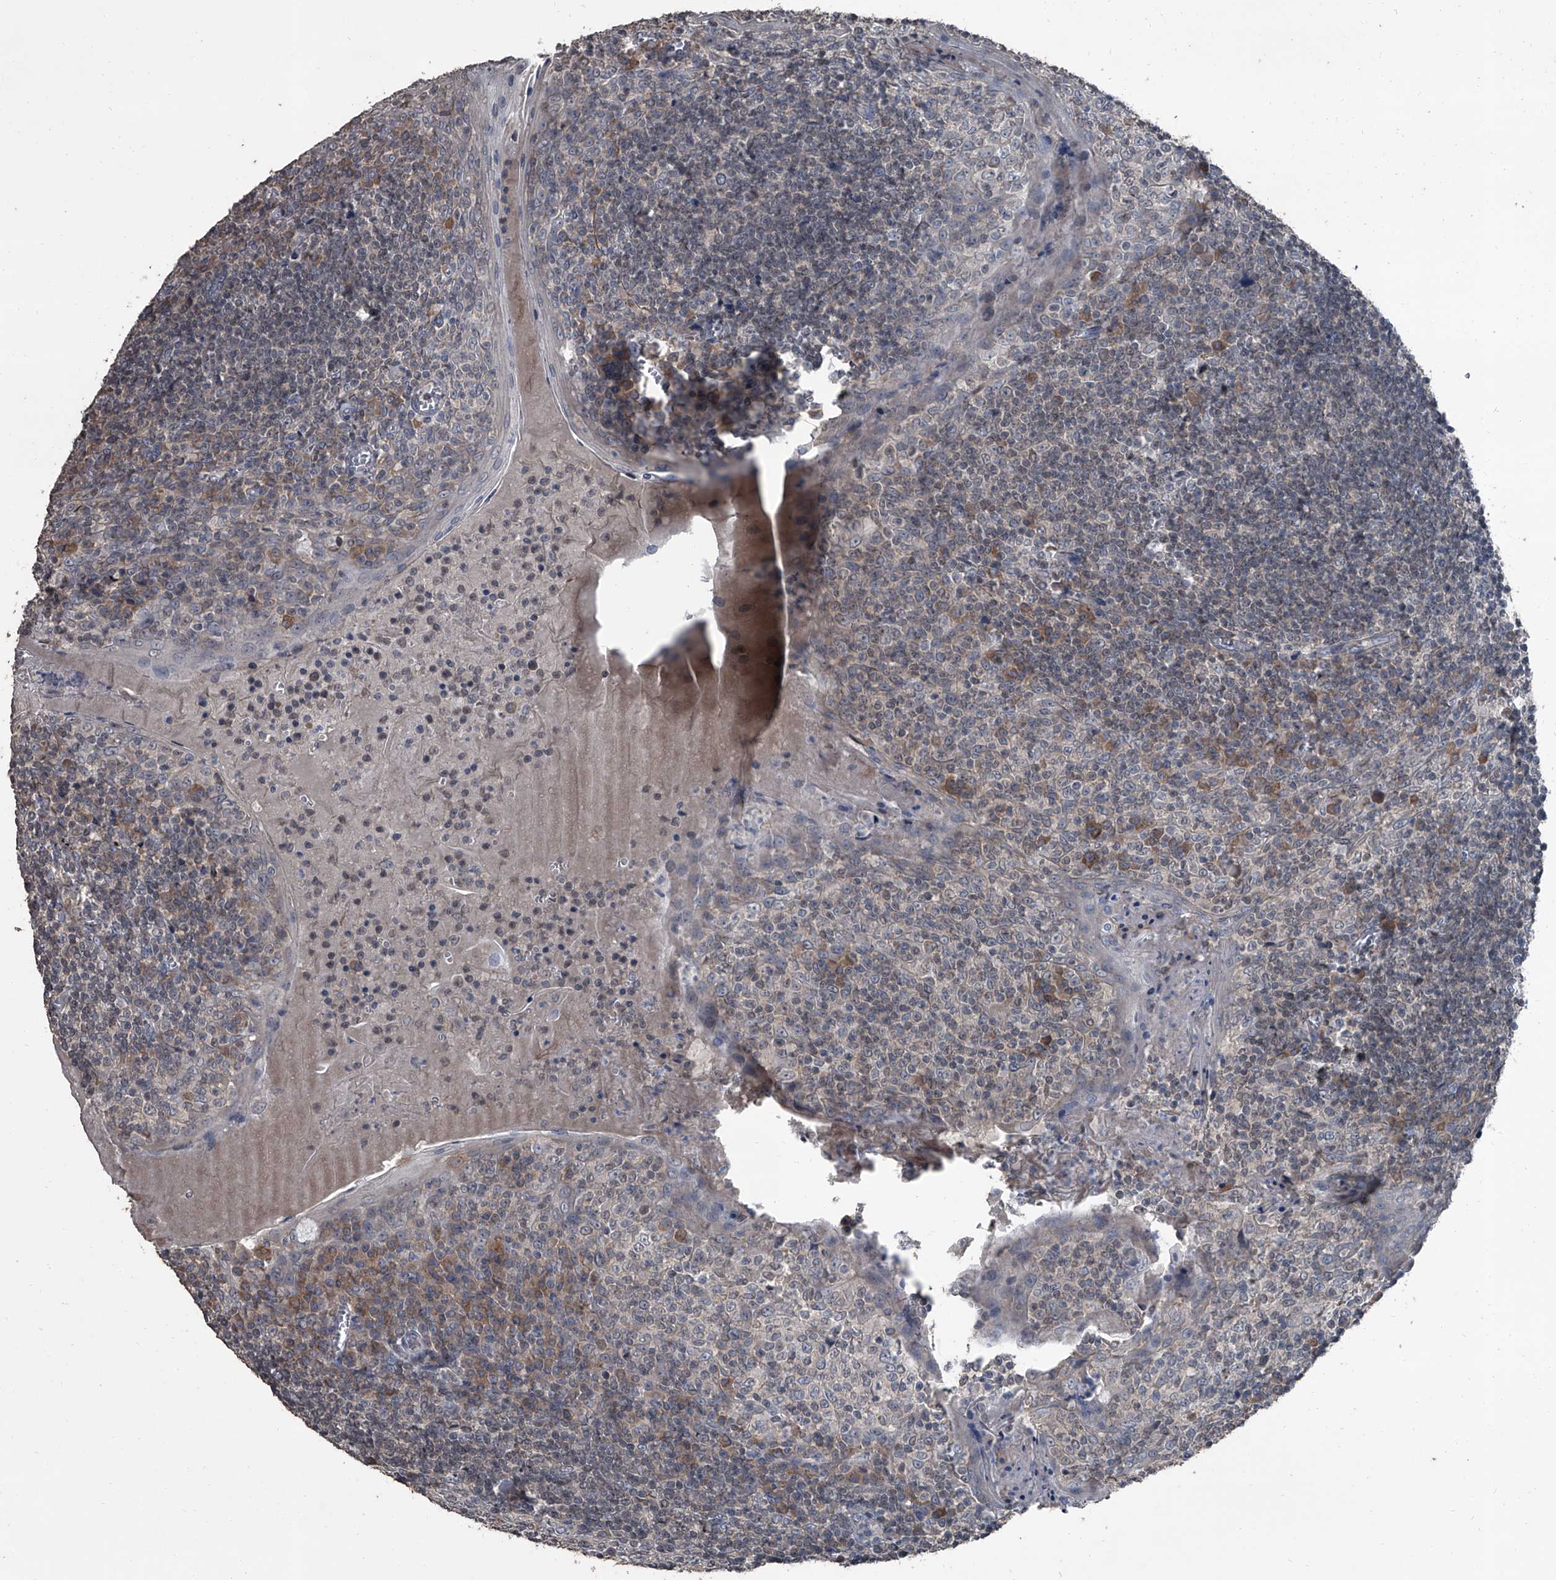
{"staining": {"intensity": "negative", "quantity": "none", "location": "none"}, "tissue": "tonsil", "cell_type": "Germinal center cells", "image_type": "normal", "snomed": [{"axis": "morphology", "description": "Normal tissue, NOS"}, {"axis": "topography", "description": "Tonsil"}], "caption": "Germinal center cells are negative for brown protein staining in normal tonsil. (DAB (3,3'-diaminobenzidine) immunohistochemistry visualized using brightfield microscopy, high magnification).", "gene": "OARD1", "patient": {"sex": "male", "age": 27}}